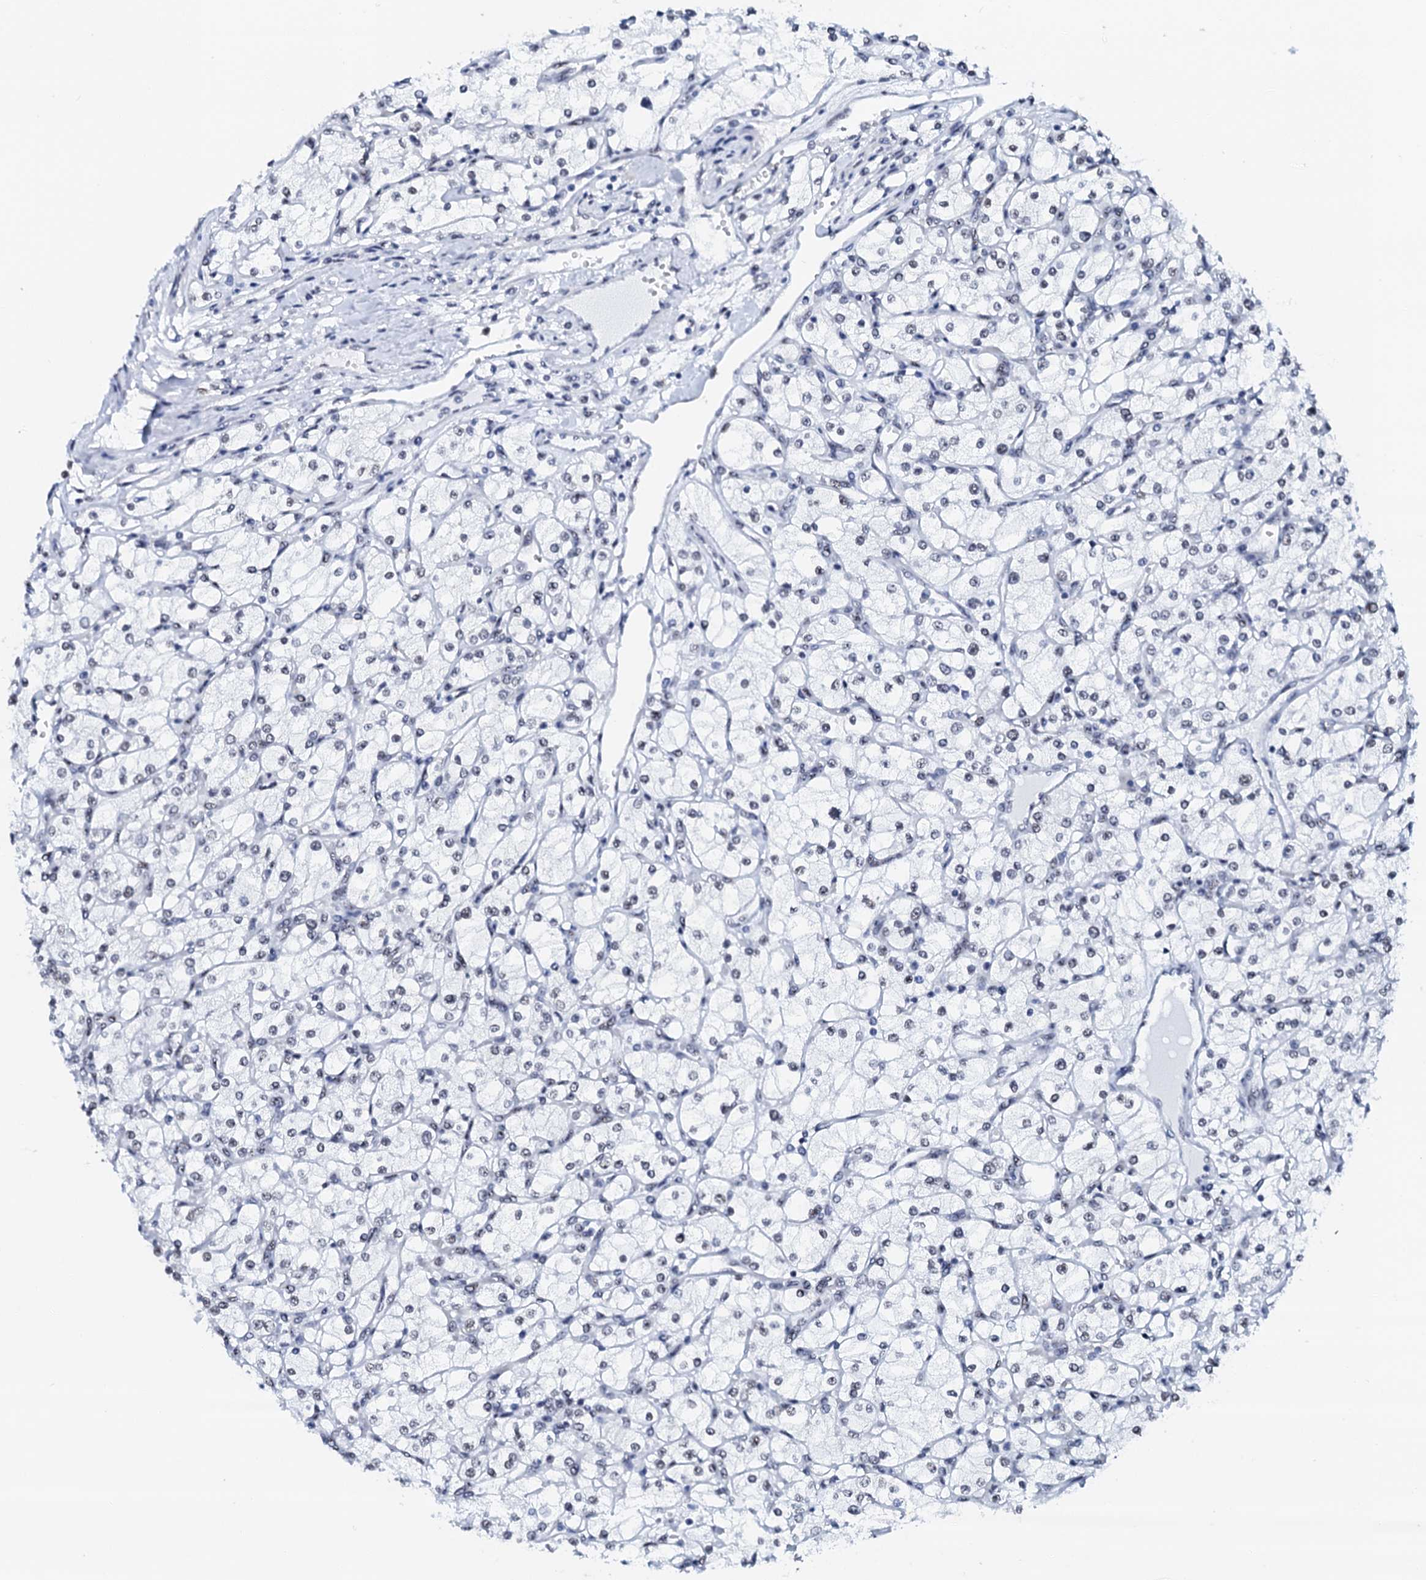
{"staining": {"intensity": "negative", "quantity": "none", "location": "none"}, "tissue": "renal cancer", "cell_type": "Tumor cells", "image_type": "cancer", "snomed": [{"axis": "morphology", "description": "Adenocarcinoma, NOS"}, {"axis": "topography", "description": "Kidney"}], "caption": "The image demonstrates no staining of tumor cells in renal cancer (adenocarcinoma).", "gene": "NKAPD1", "patient": {"sex": "male", "age": 80}}